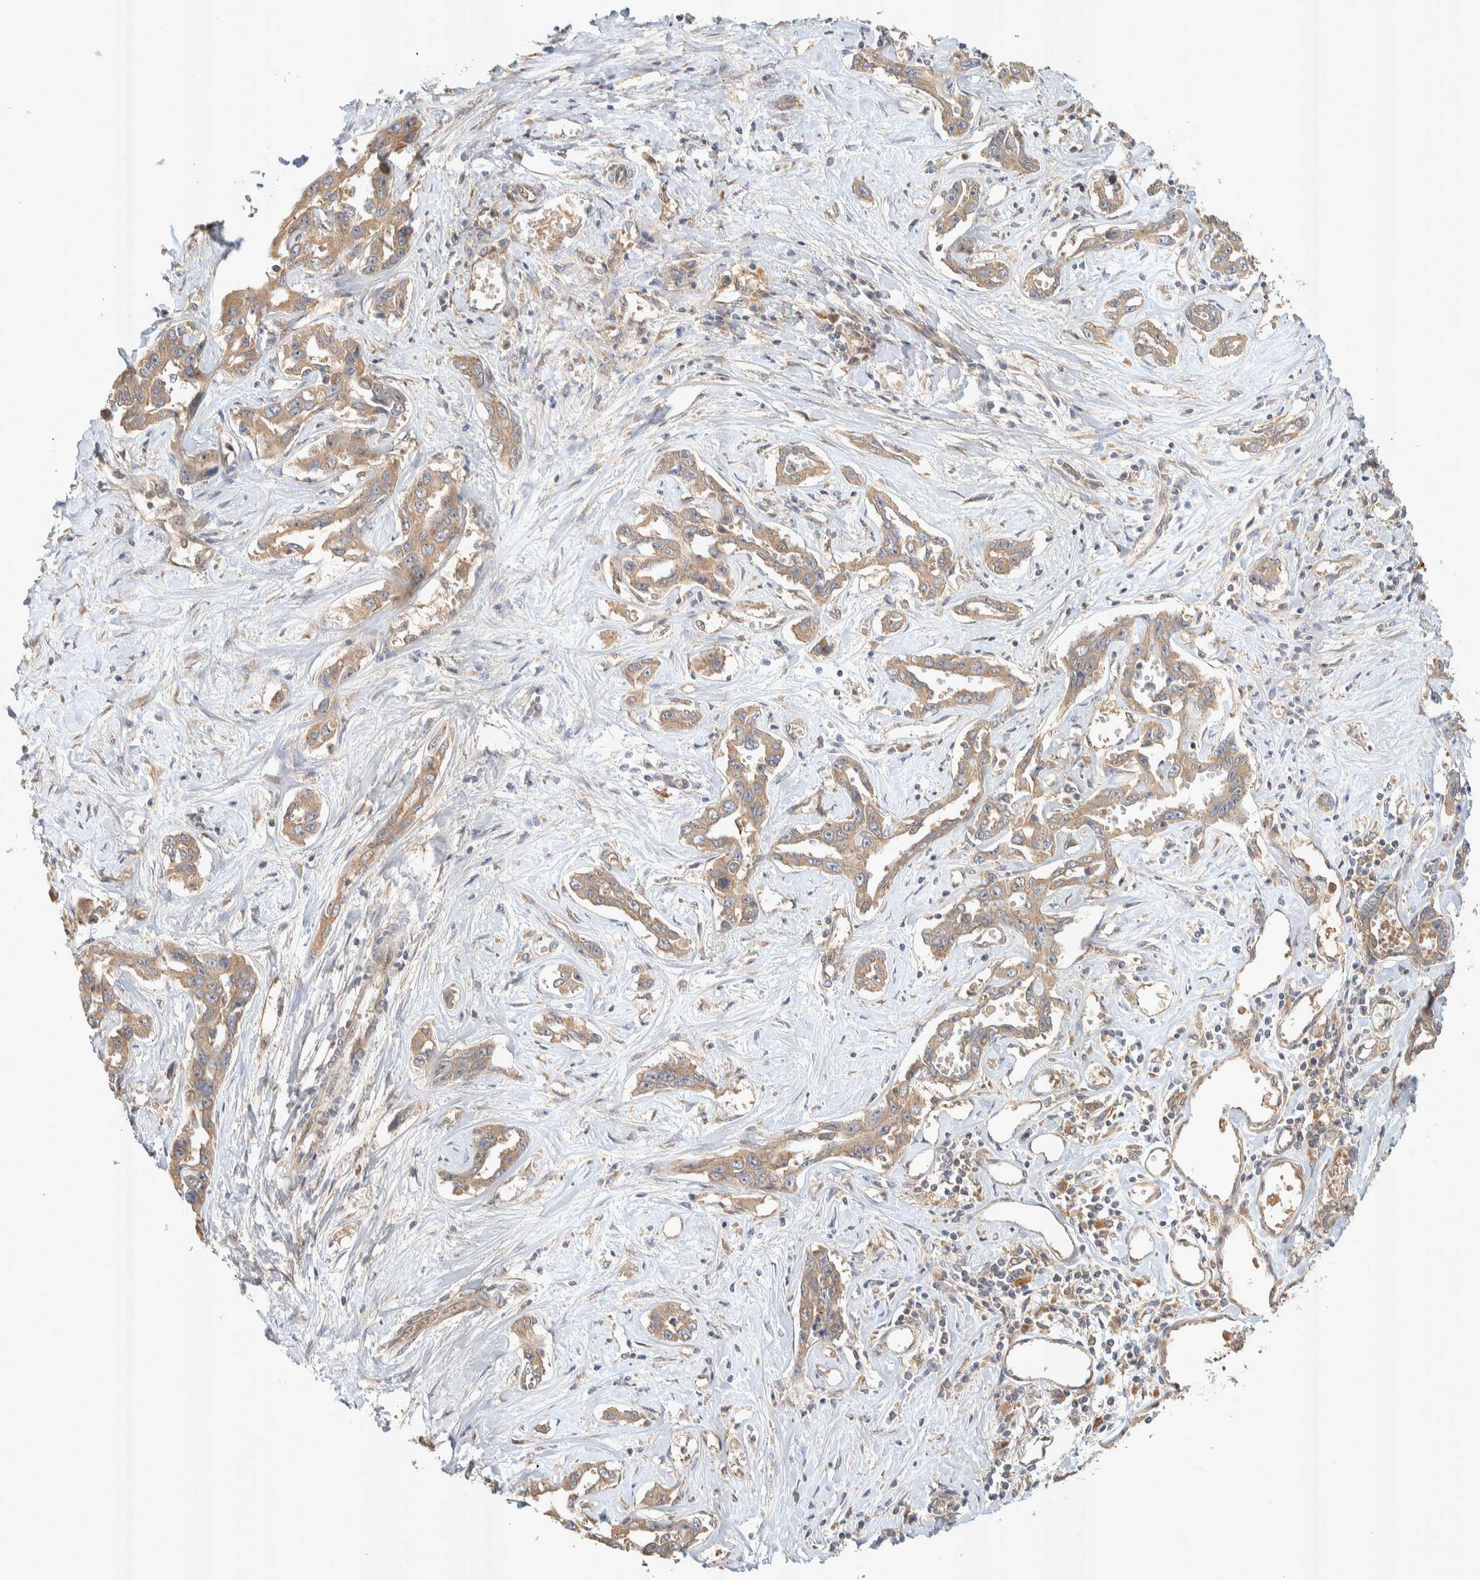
{"staining": {"intensity": "weak", "quantity": ">75%", "location": "cytoplasmic/membranous"}, "tissue": "liver cancer", "cell_type": "Tumor cells", "image_type": "cancer", "snomed": [{"axis": "morphology", "description": "Cholangiocarcinoma"}, {"axis": "topography", "description": "Liver"}], "caption": "Cholangiocarcinoma (liver) stained with a brown dye shows weak cytoplasmic/membranous positive staining in about >75% of tumor cells.", "gene": "PXK", "patient": {"sex": "male", "age": 59}}